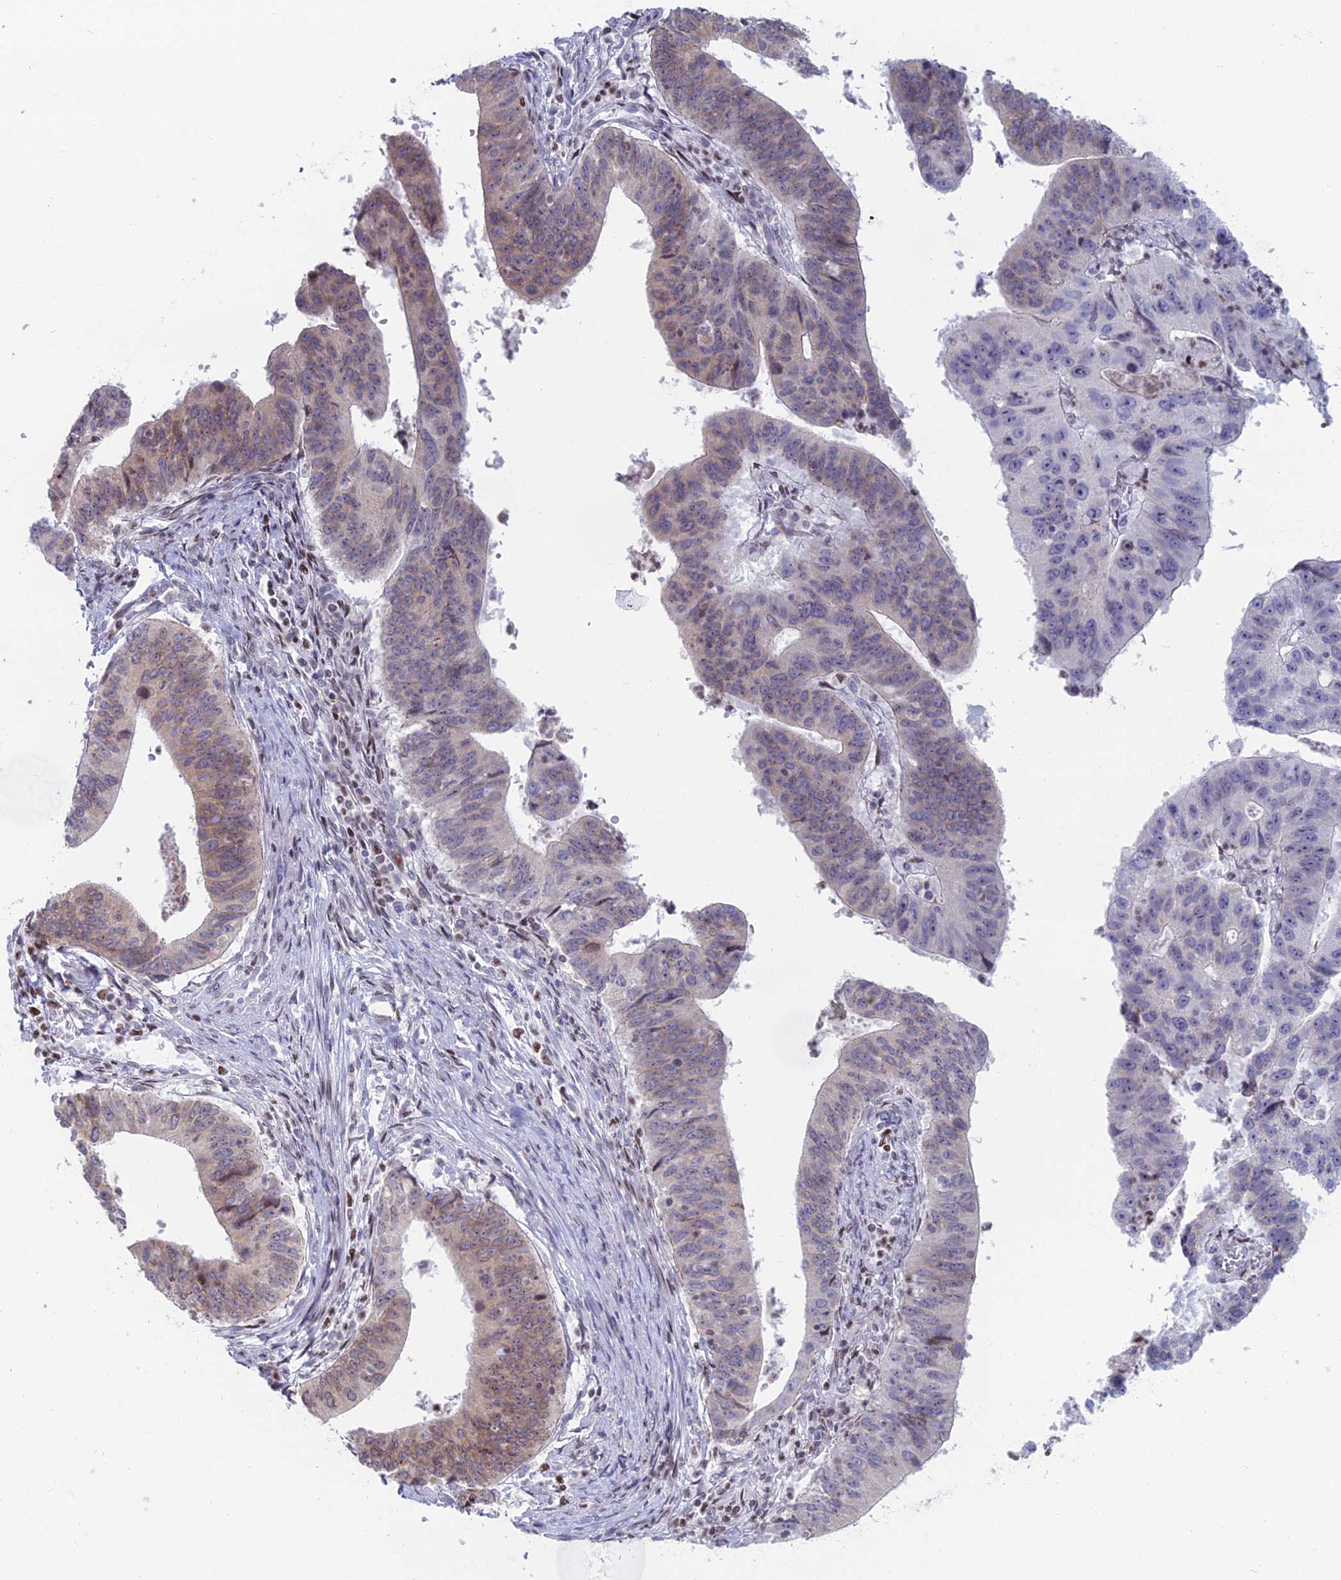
{"staining": {"intensity": "weak", "quantity": "25%-75%", "location": "cytoplasmic/membranous,nuclear"}, "tissue": "stomach cancer", "cell_type": "Tumor cells", "image_type": "cancer", "snomed": [{"axis": "morphology", "description": "Adenocarcinoma, NOS"}, {"axis": "topography", "description": "Stomach"}], "caption": "Immunohistochemical staining of adenocarcinoma (stomach) exhibits weak cytoplasmic/membranous and nuclear protein staining in approximately 25%-75% of tumor cells.", "gene": "CERS6", "patient": {"sex": "male", "age": 59}}